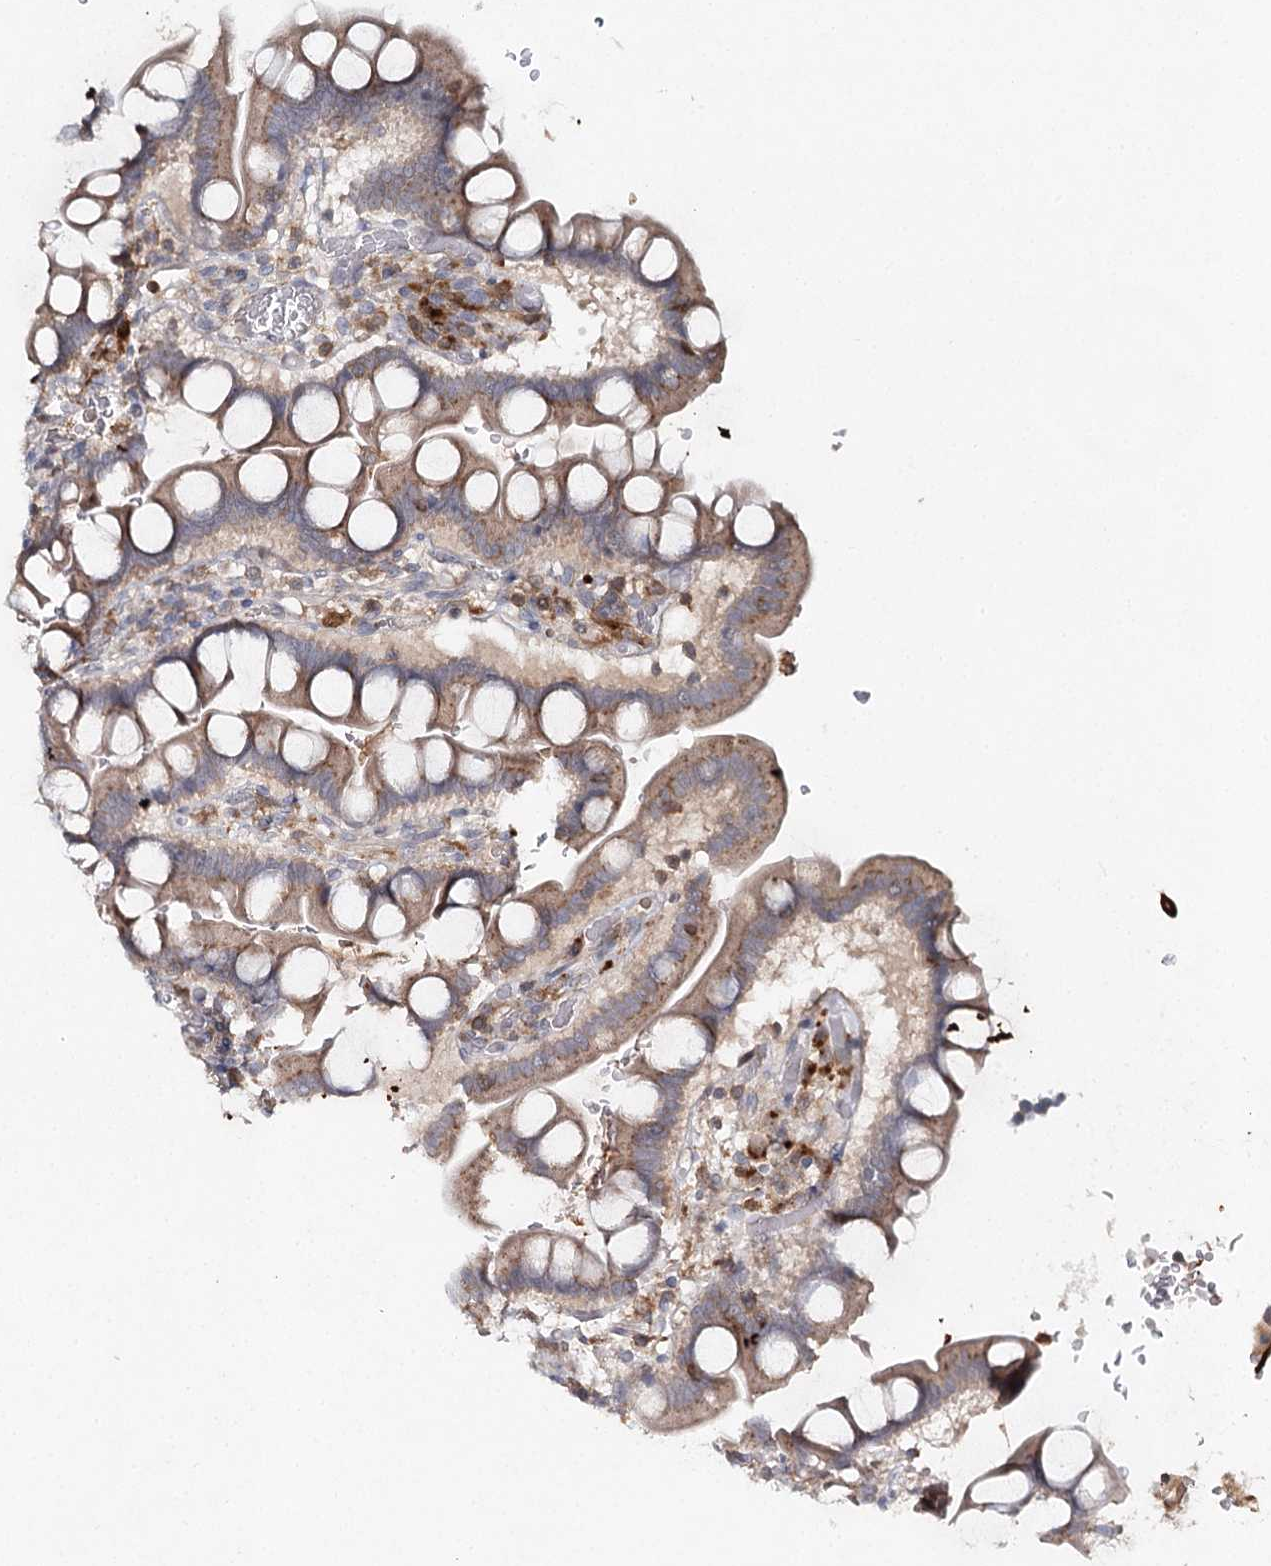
{"staining": {"intensity": "moderate", "quantity": ">75%", "location": "cytoplasmic/membranous"}, "tissue": "small intestine", "cell_type": "Glandular cells", "image_type": "normal", "snomed": [{"axis": "morphology", "description": "Normal tissue, NOS"}, {"axis": "topography", "description": "Stomach, upper"}, {"axis": "topography", "description": "Stomach, lower"}, {"axis": "topography", "description": "Small intestine"}], "caption": "A medium amount of moderate cytoplasmic/membranous expression is appreciated in approximately >75% of glandular cells in normal small intestine.", "gene": "SLC41A2", "patient": {"sex": "male", "age": 68}}